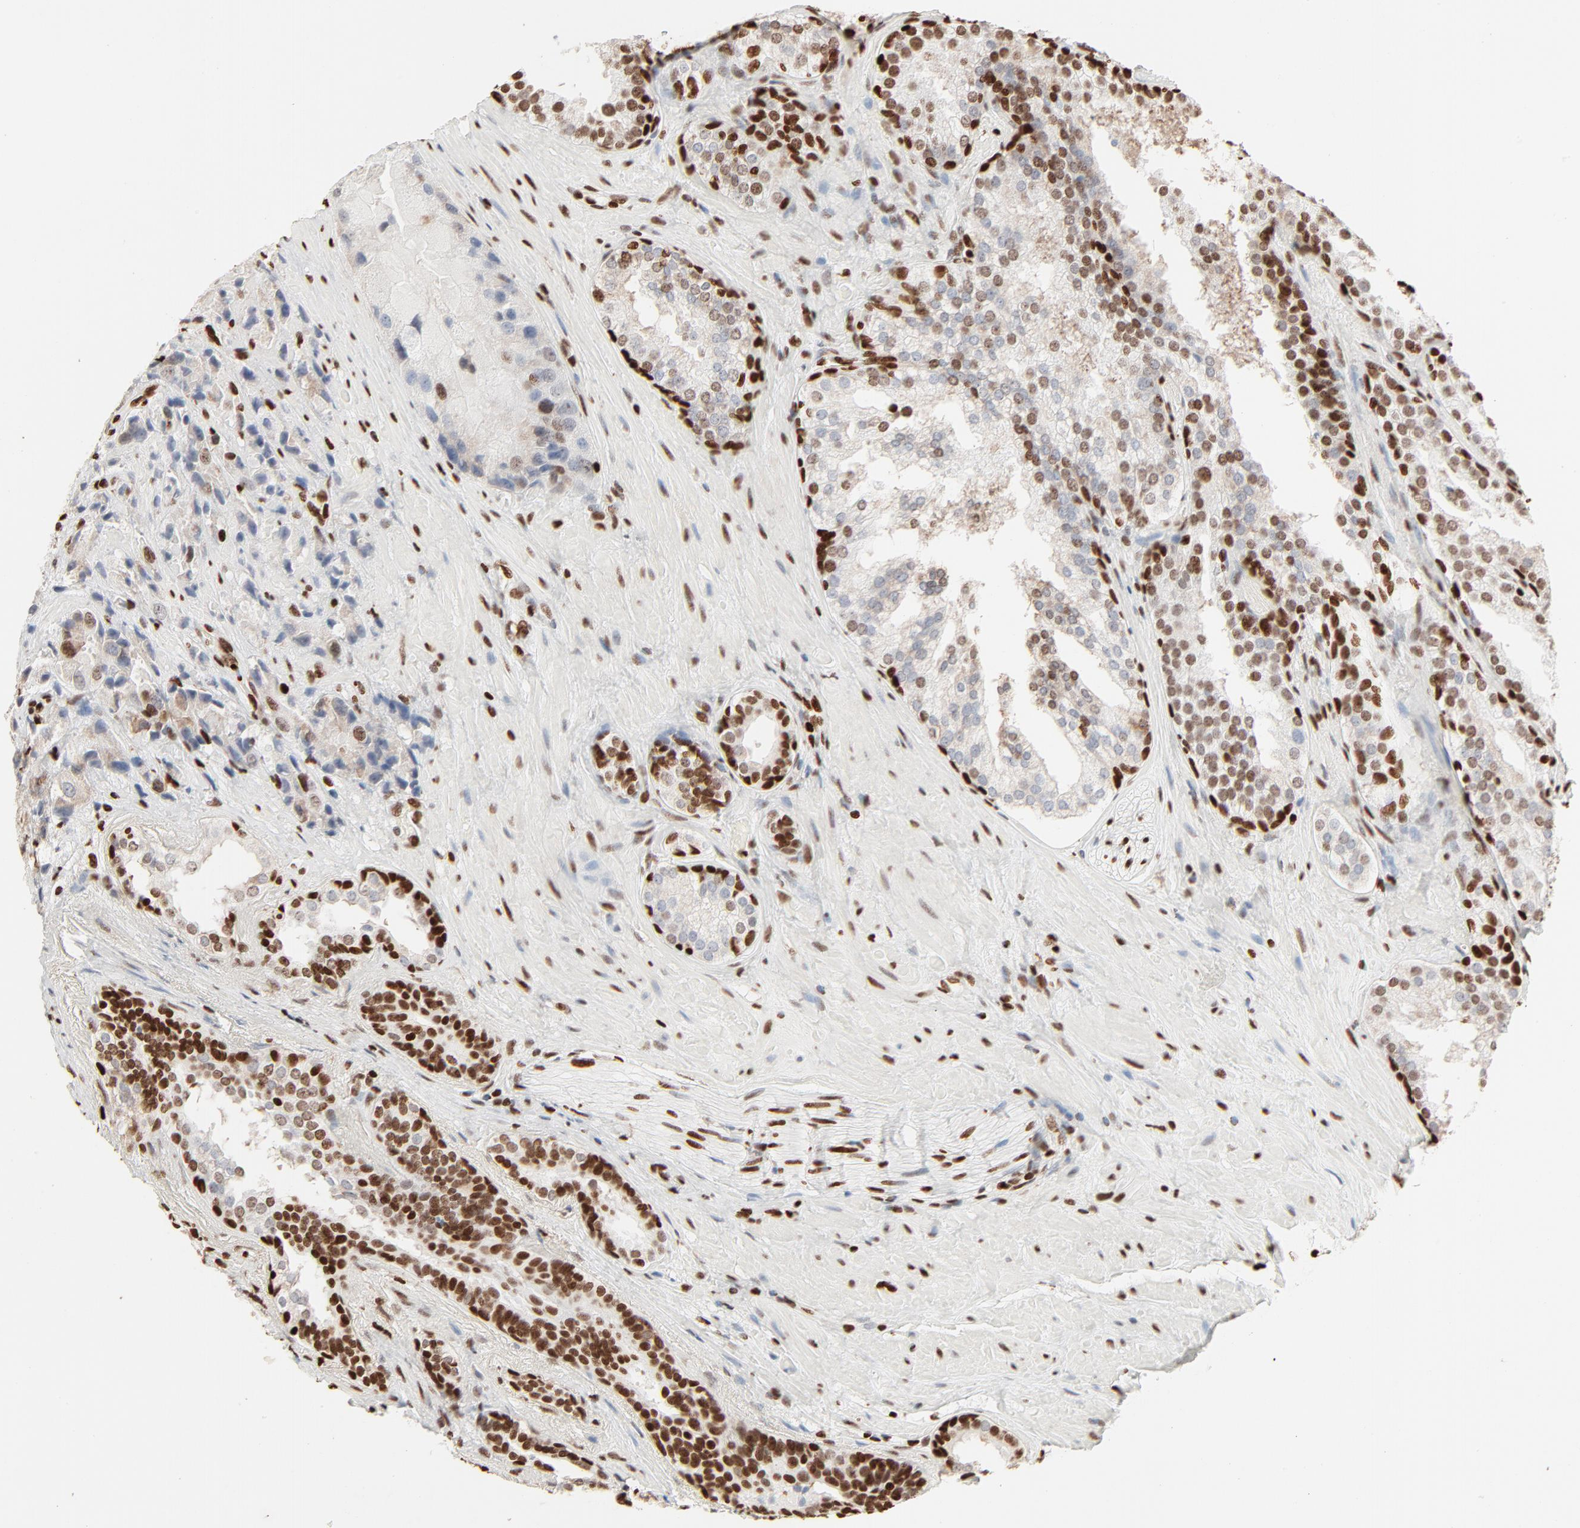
{"staining": {"intensity": "moderate", "quantity": "25%-75%", "location": "nuclear"}, "tissue": "prostate cancer", "cell_type": "Tumor cells", "image_type": "cancer", "snomed": [{"axis": "morphology", "description": "Adenocarcinoma, High grade"}, {"axis": "topography", "description": "Prostate"}], "caption": "This is a micrograph of IHC staining of prostate adenocarcinoma (high-grade), which shows moderate staining in the nuclear of tumor cells.", "gene": "HMGB2", "patient": {"sex": "male", "age": 70}}